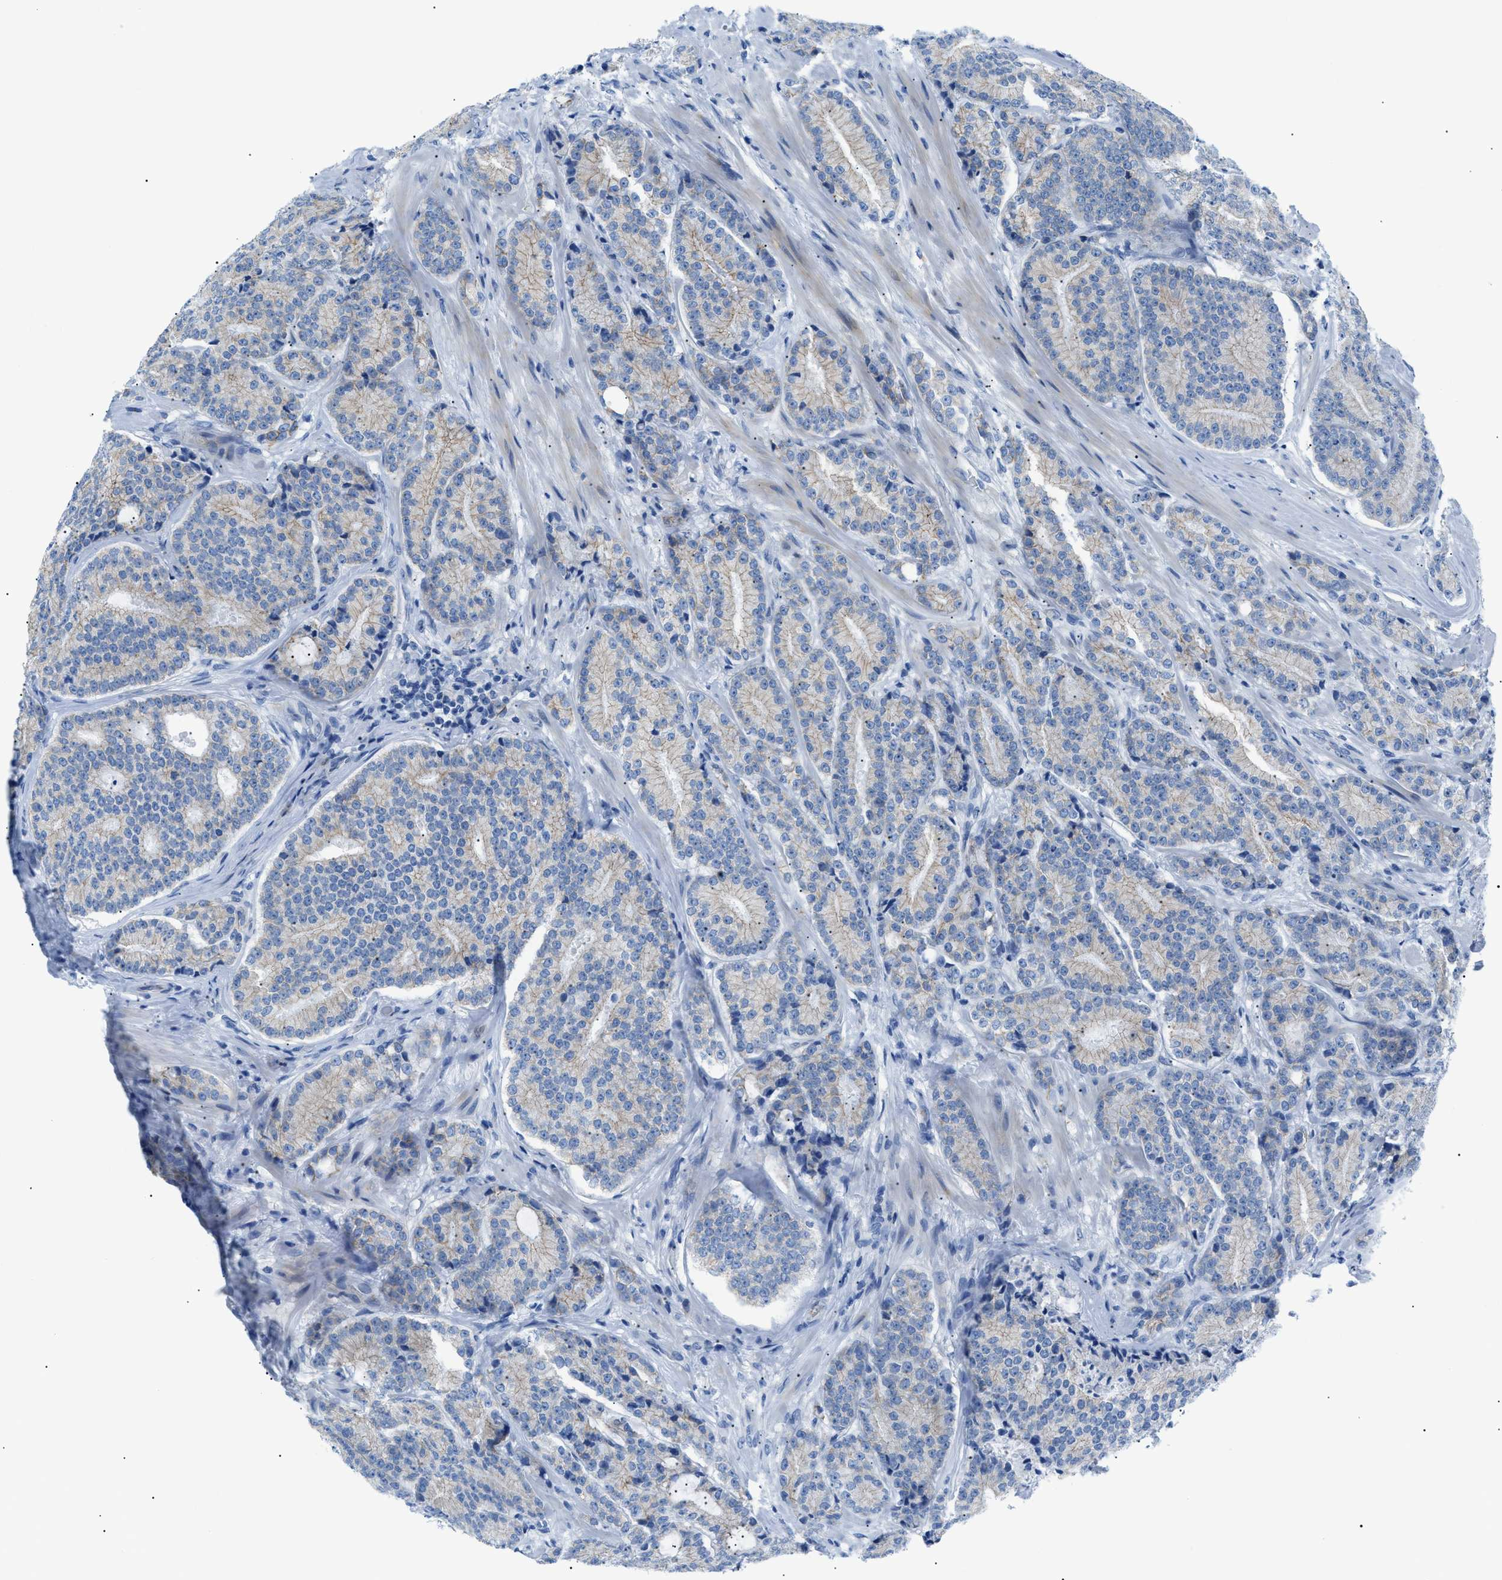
{"staining": {"intensity": "weak", "quantity": "<25%", "location": "cytoplasmic/membranous"}, "tissue": "prostate cancer", "cell_type": "Tumor cells", "image_type": "cancer", "snomed": [{"axis": "morphology", "description": "Adenocarcinoma, High grade"}, {"axis": "topography", "description": "Prostate"}], "caption": "This is an IHC micrograph of prostate cancer. There is no positivity in tumor cells.", "gene": "ZDHHC24", "patient": {"sex": "male", "age": 61}}